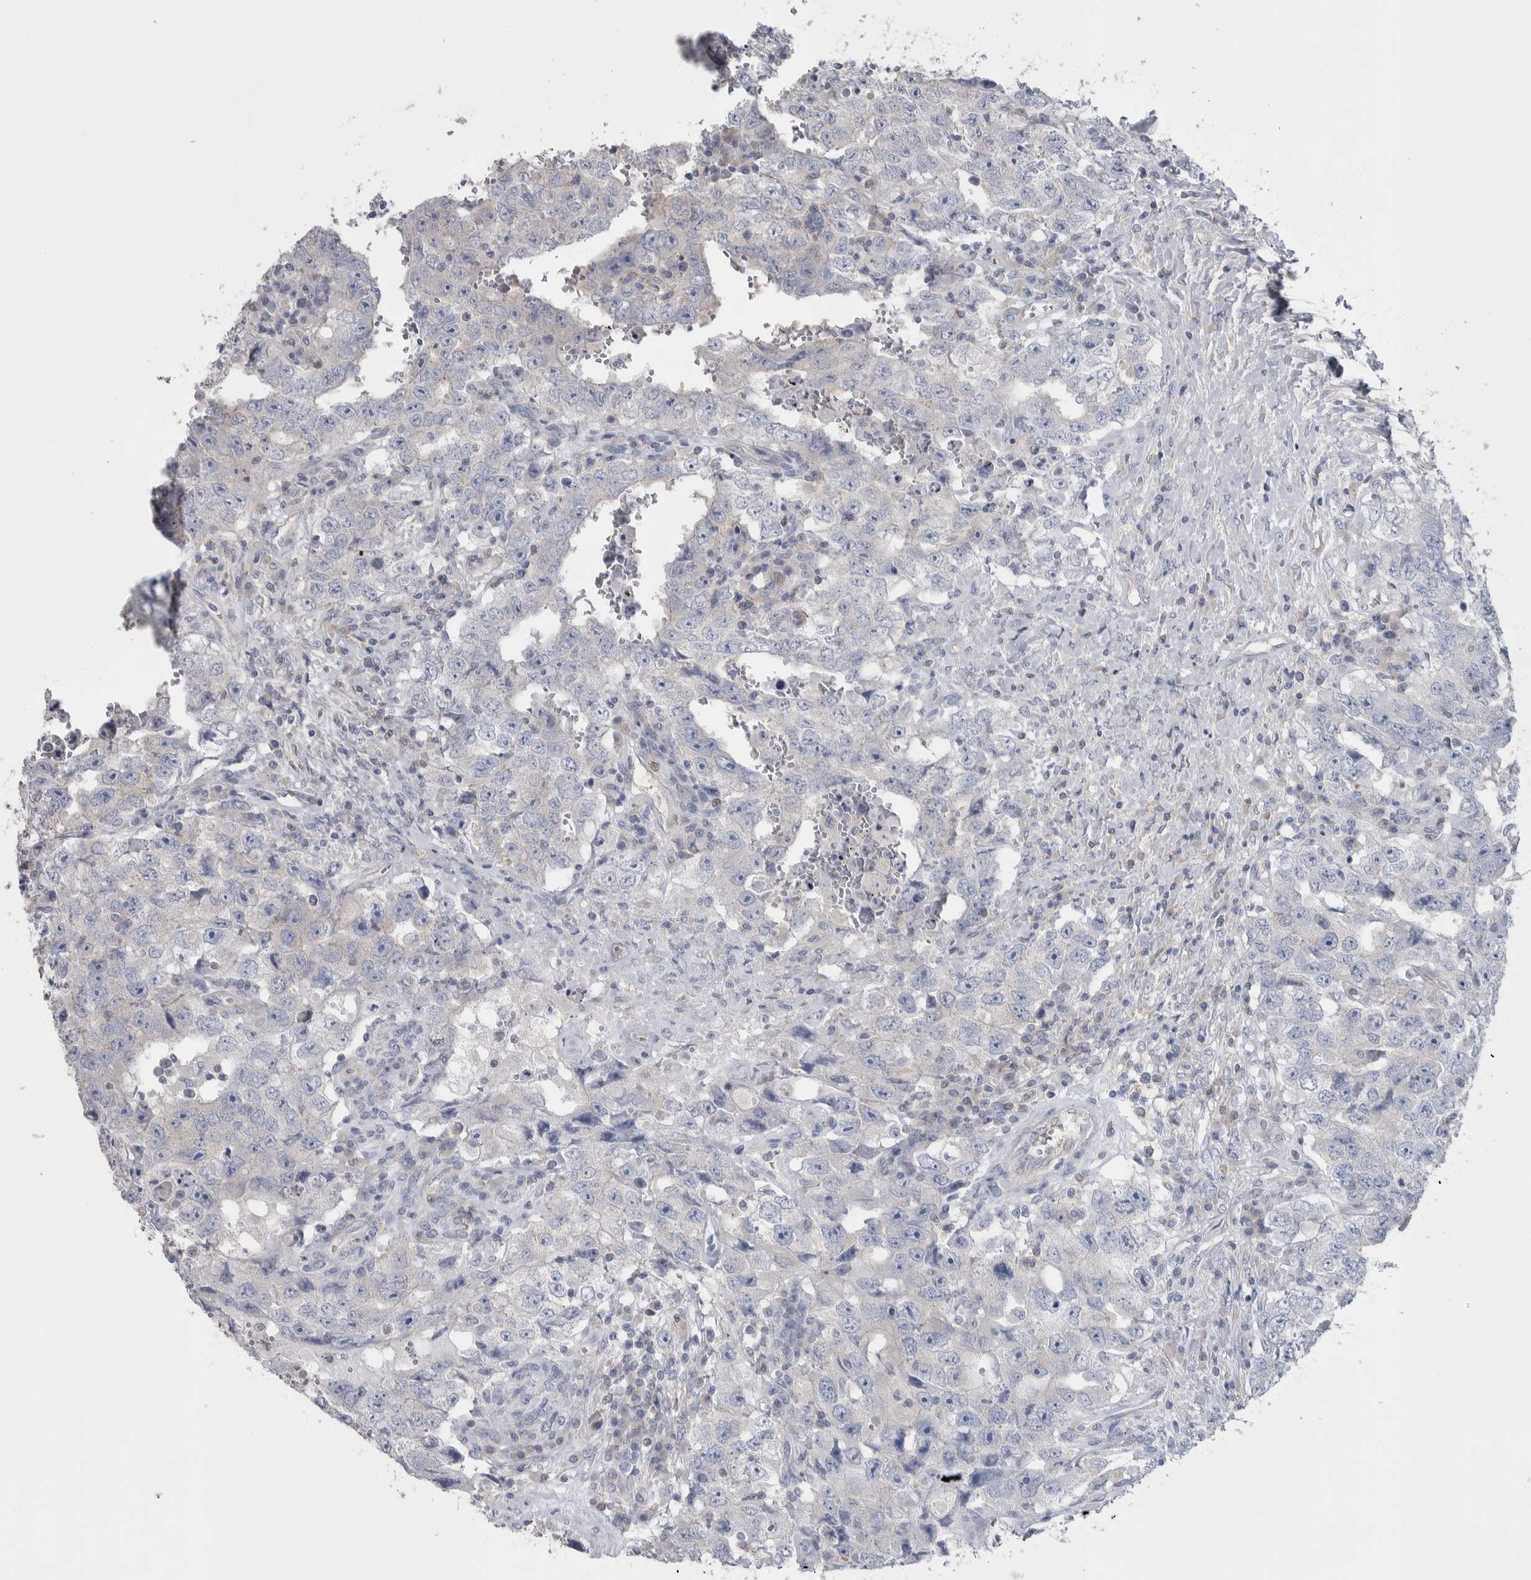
{"staining": {"intensity": "negative", "quantity": "none", "location": "none"}, "tissue": "testis cancer", "cell_type": "Tumor cells", "image_type": "cancer", "snomed": [{"axis": "morphology", "description": "Carcinoma, Embryonal, NOS"}, {"axis": "topography", "description": "Testis"}], "caption": "Human testis cancer stained for a protein using immunohistochemistry (IHC) demonstrates no positivity in tumor cells.", "gene": "GPHN", "patient": {"sex": "male", "age": 26}}